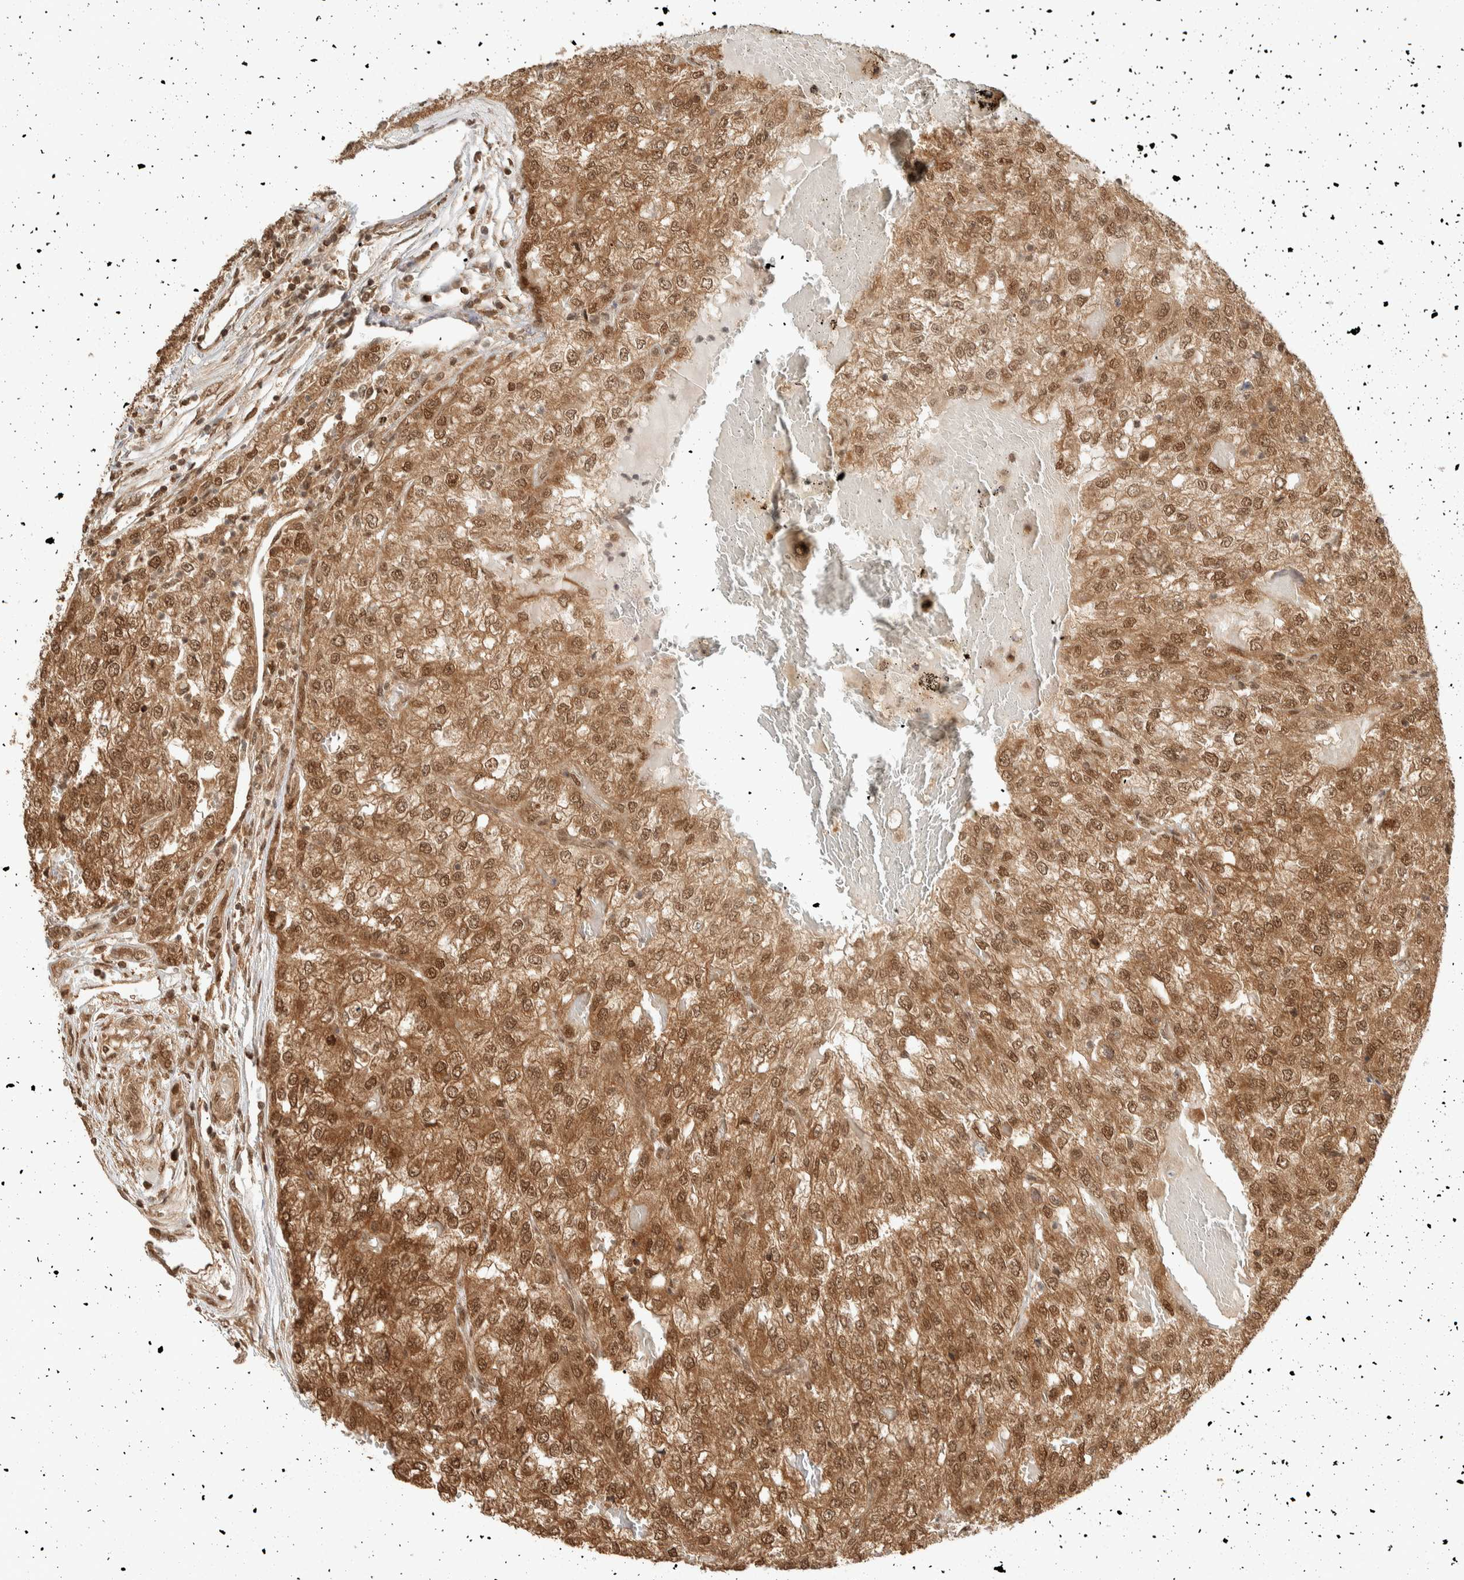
{"staining": {"intensity": "moderate", "quantity": ">75%", "location": "cytoplasmic/membranous,nuclear"}, "tissue": "renal cancer", "cell_type": "Tumor cells", "image_type": "cancer", "snomed": [{"axis": "morphology", "description": "Adenocarcinoma, NOS"}, {"axis": "topography", "description": "Kidney"}], "caption": "Renal cancer tissue displays moderate cytoplasmic/membranous and nuclear expression in about >75% of tumor cells, visualized by immunohistochemistry.", "gene": "ZBTB2", "patient": {"sex": "female", "age": 54}}